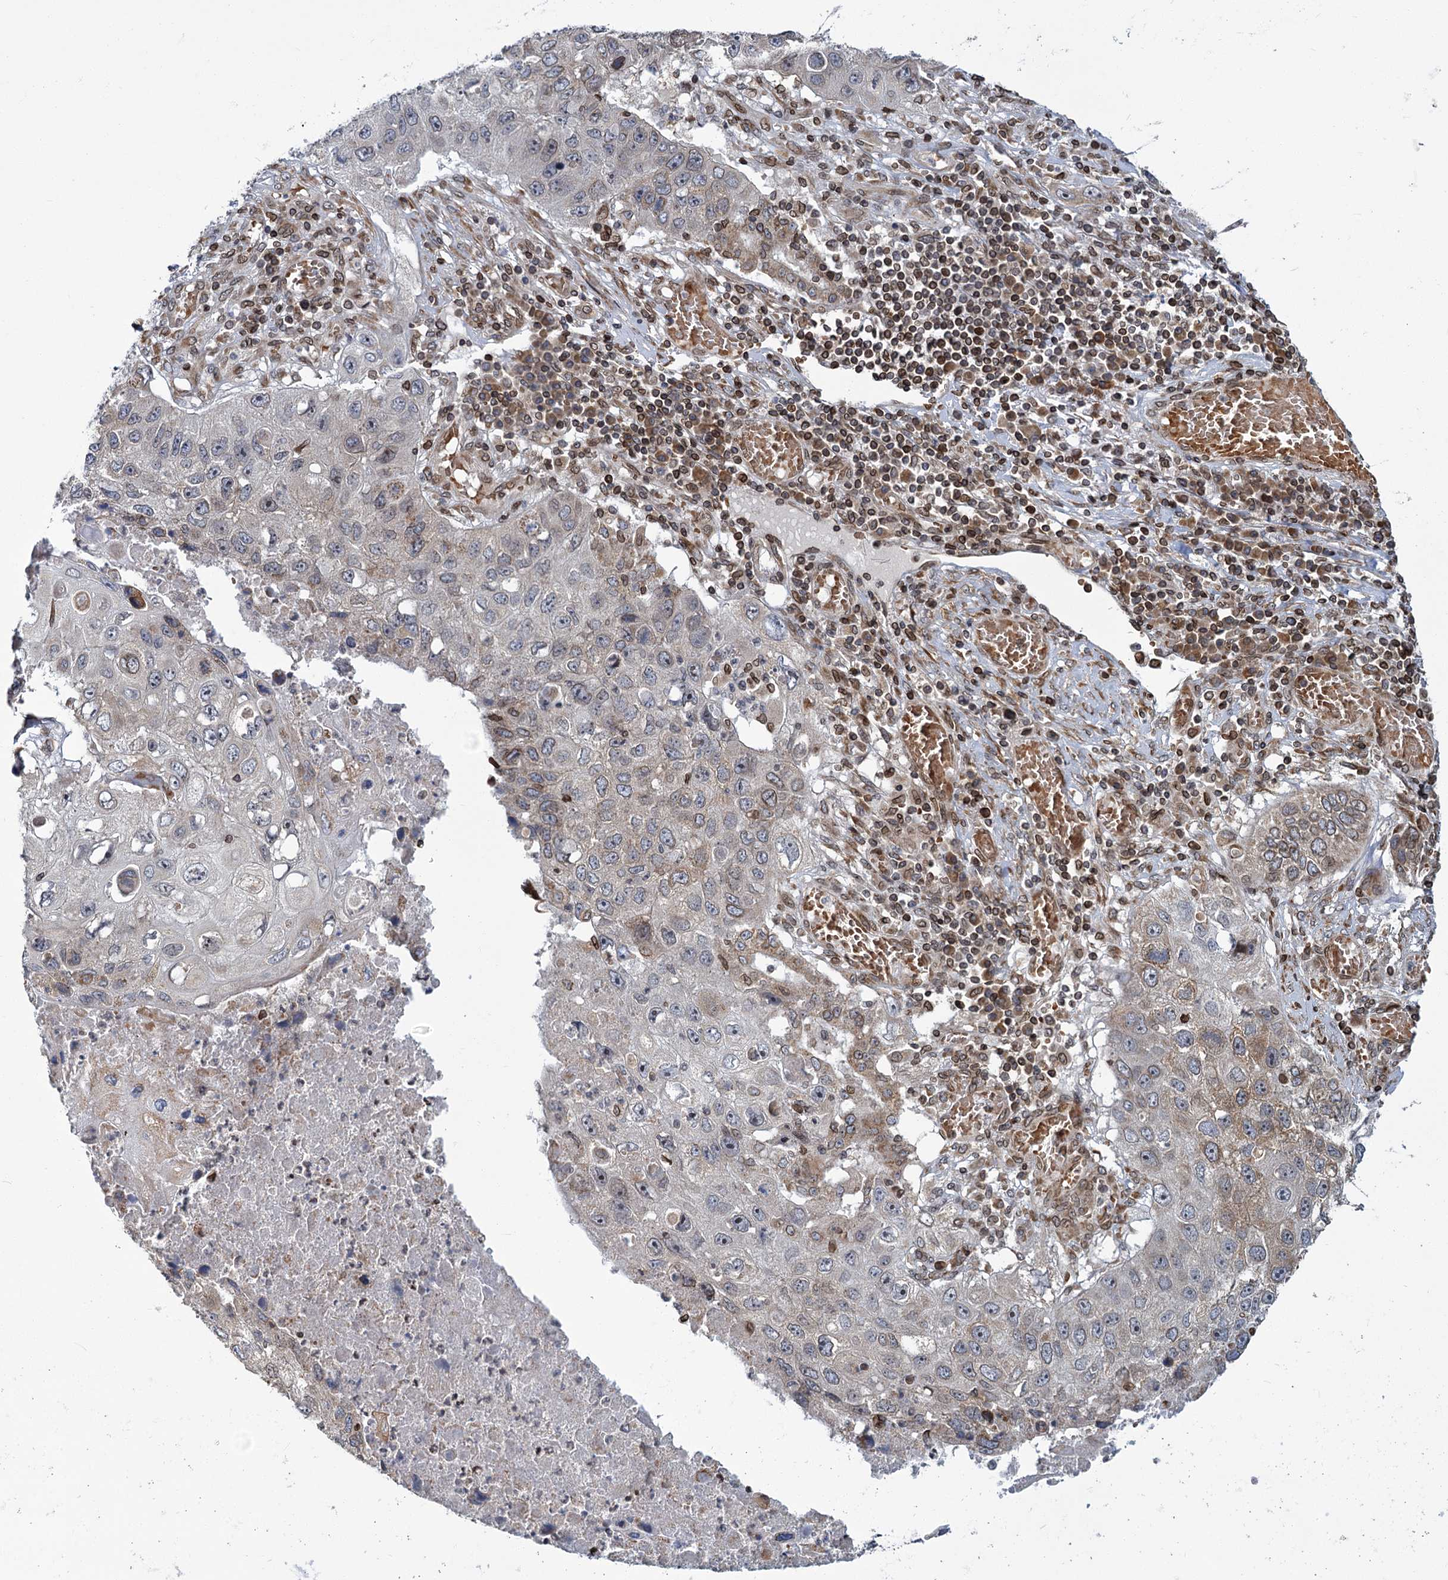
{"staining": {"intensity": "moderate", "quantity": "<25%", "location": "cytoplasmic/membranous"}, "tissue": "lung cancer", "cell_type": "Tumor cells", "image_type": "cancer", "snomed": [{"axis": "morphology", "description": "Squamous cell carcinoma, NOS"}, {"axis": "topography", "description": "Lung"}], "caption": "The photomicrograph shows a brown stain indicating the presence of a protein in the cytoplasmic/membranous of tumor cells in lung squamous cell carcinoma.", "gene": "CFAP46", "patient": {"sex": "male", "age": 61}}